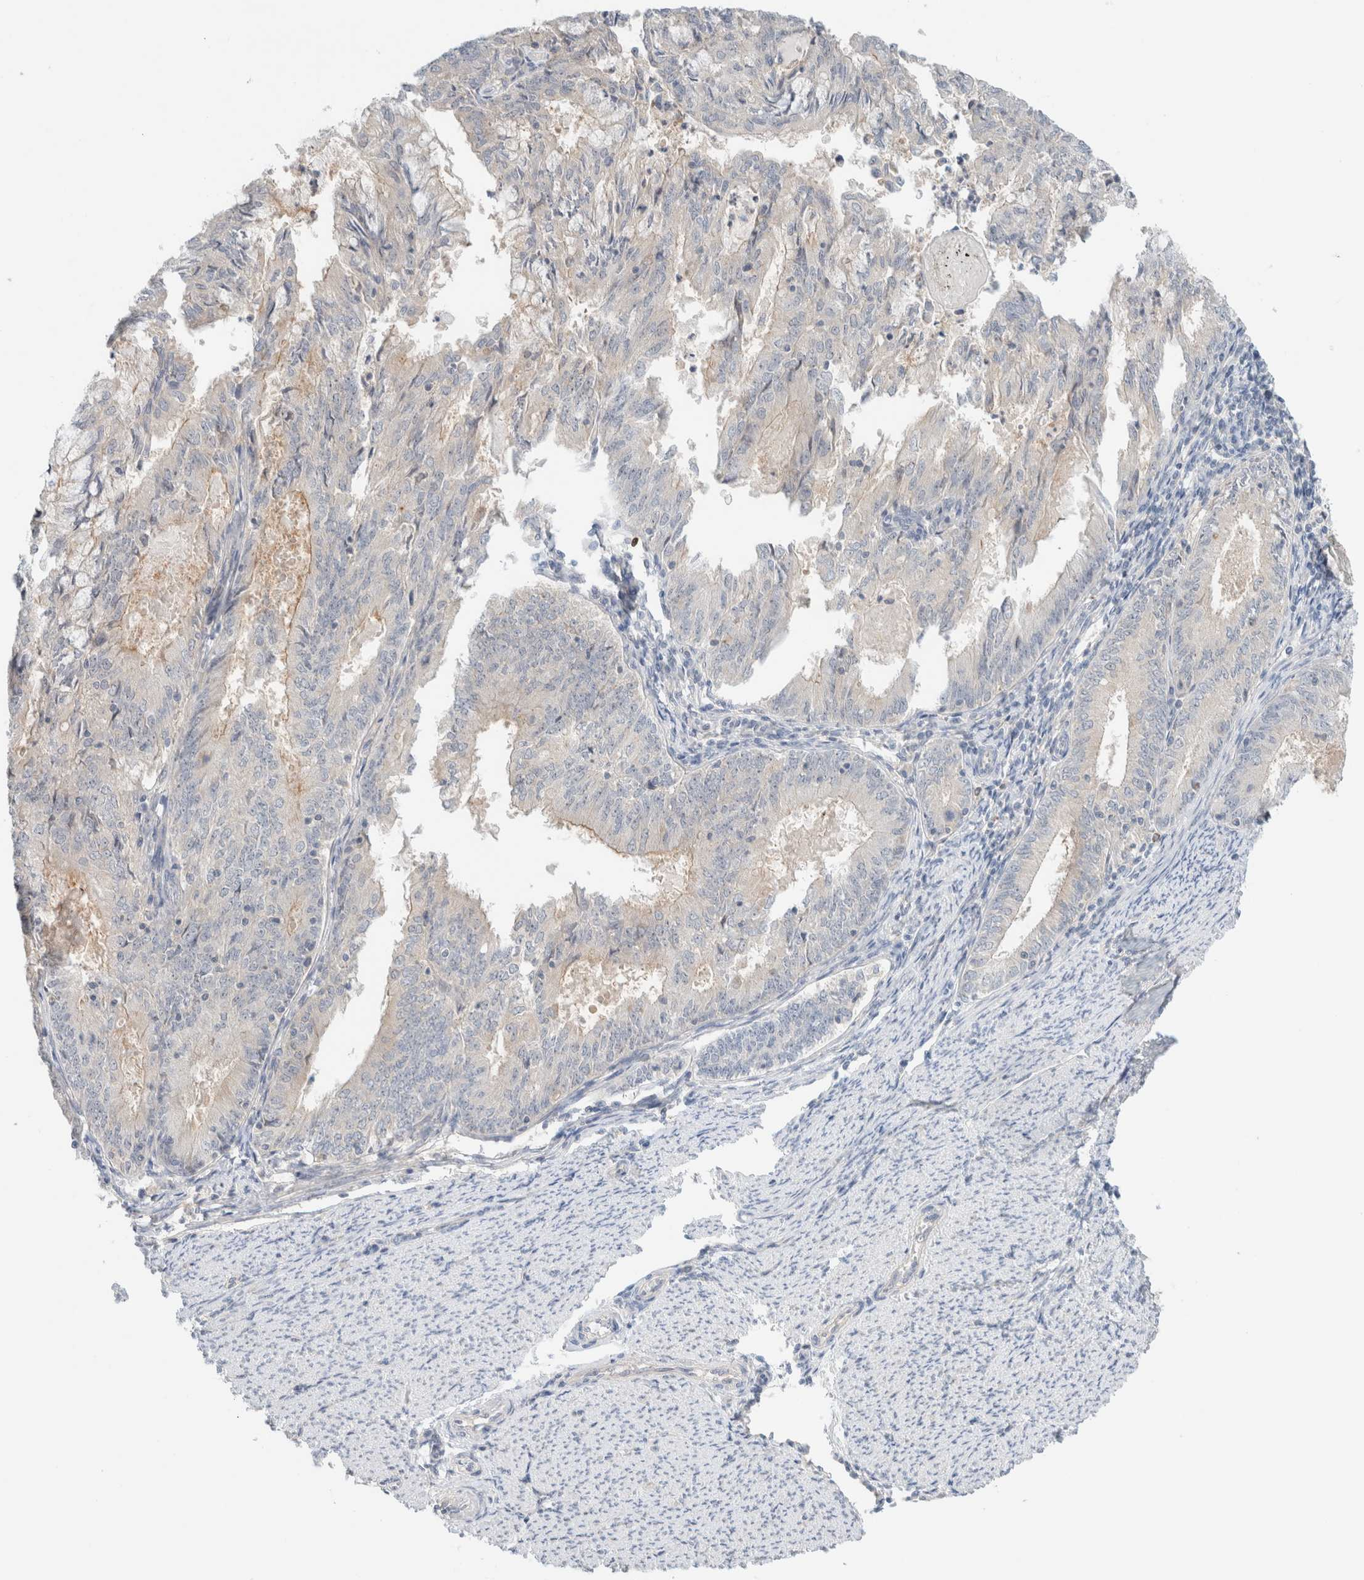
{"staining": {"intensity": "negative", "quantity": "none", "location": "none"}, "tissue": "endometrial cancer", "cell_type": "Tumor cells", "image_type": "cancer", "snomed": [{"axis": "morphology", "description": "Adenocarcinoma, NOS"}, {"axis": "topography", "description": "Endometrium"}], "caption": "Immunohistochemistry (IHC) of human endometrial adenocarcinoma displays no staining in tumor cells. Brightfield microscopy of IHC stained with DAB (3,3'-diaminobenzidine) (brown) and hematoxylin (blue), captured at high magnification.", "gene": "SDR16C5", "patient": {"sex": "female", "age": 57}}